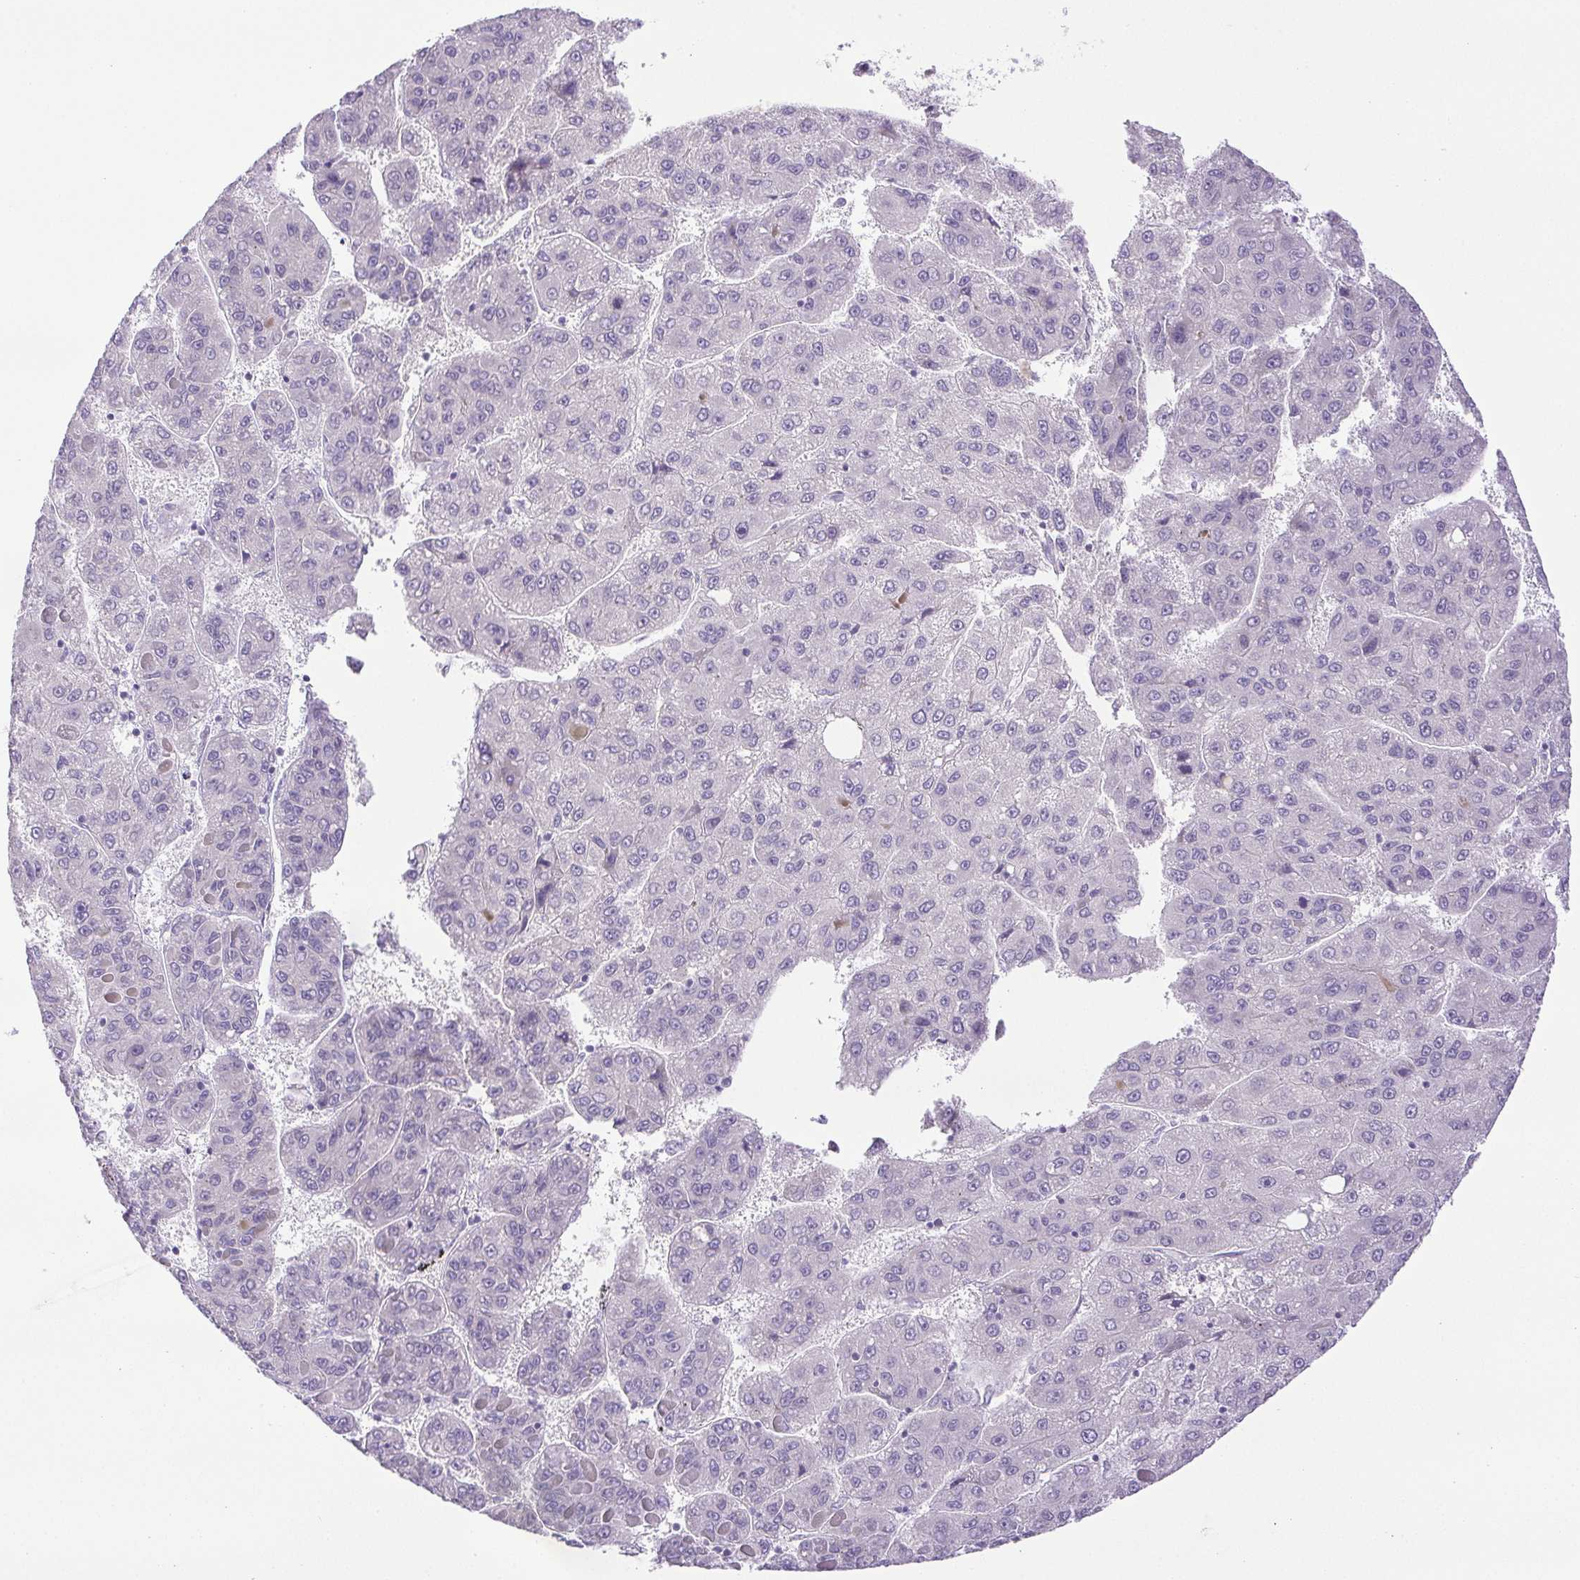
{"staining": {"intensity": "negative", "quantity": "none", "location": "none"}, "tissue": "liver cancer", "cell_type": "Tumor cells", "image_type": "cancer", "snomed": [{"axis": "morphology", "description": "Carcinoma, Hepatocellular, NOS"}, {"axis": "topography", "description": "Liver"}], "caption": "Immunohistochemistry photomicrograph of neoplastic tissue: human hepatocellular carcinoma (liver) stained with DAB demonstrates no significant protein staining in tumor cells.", "gene": "PAPPA2", "patient": {"sex": "female", "age": 82}}